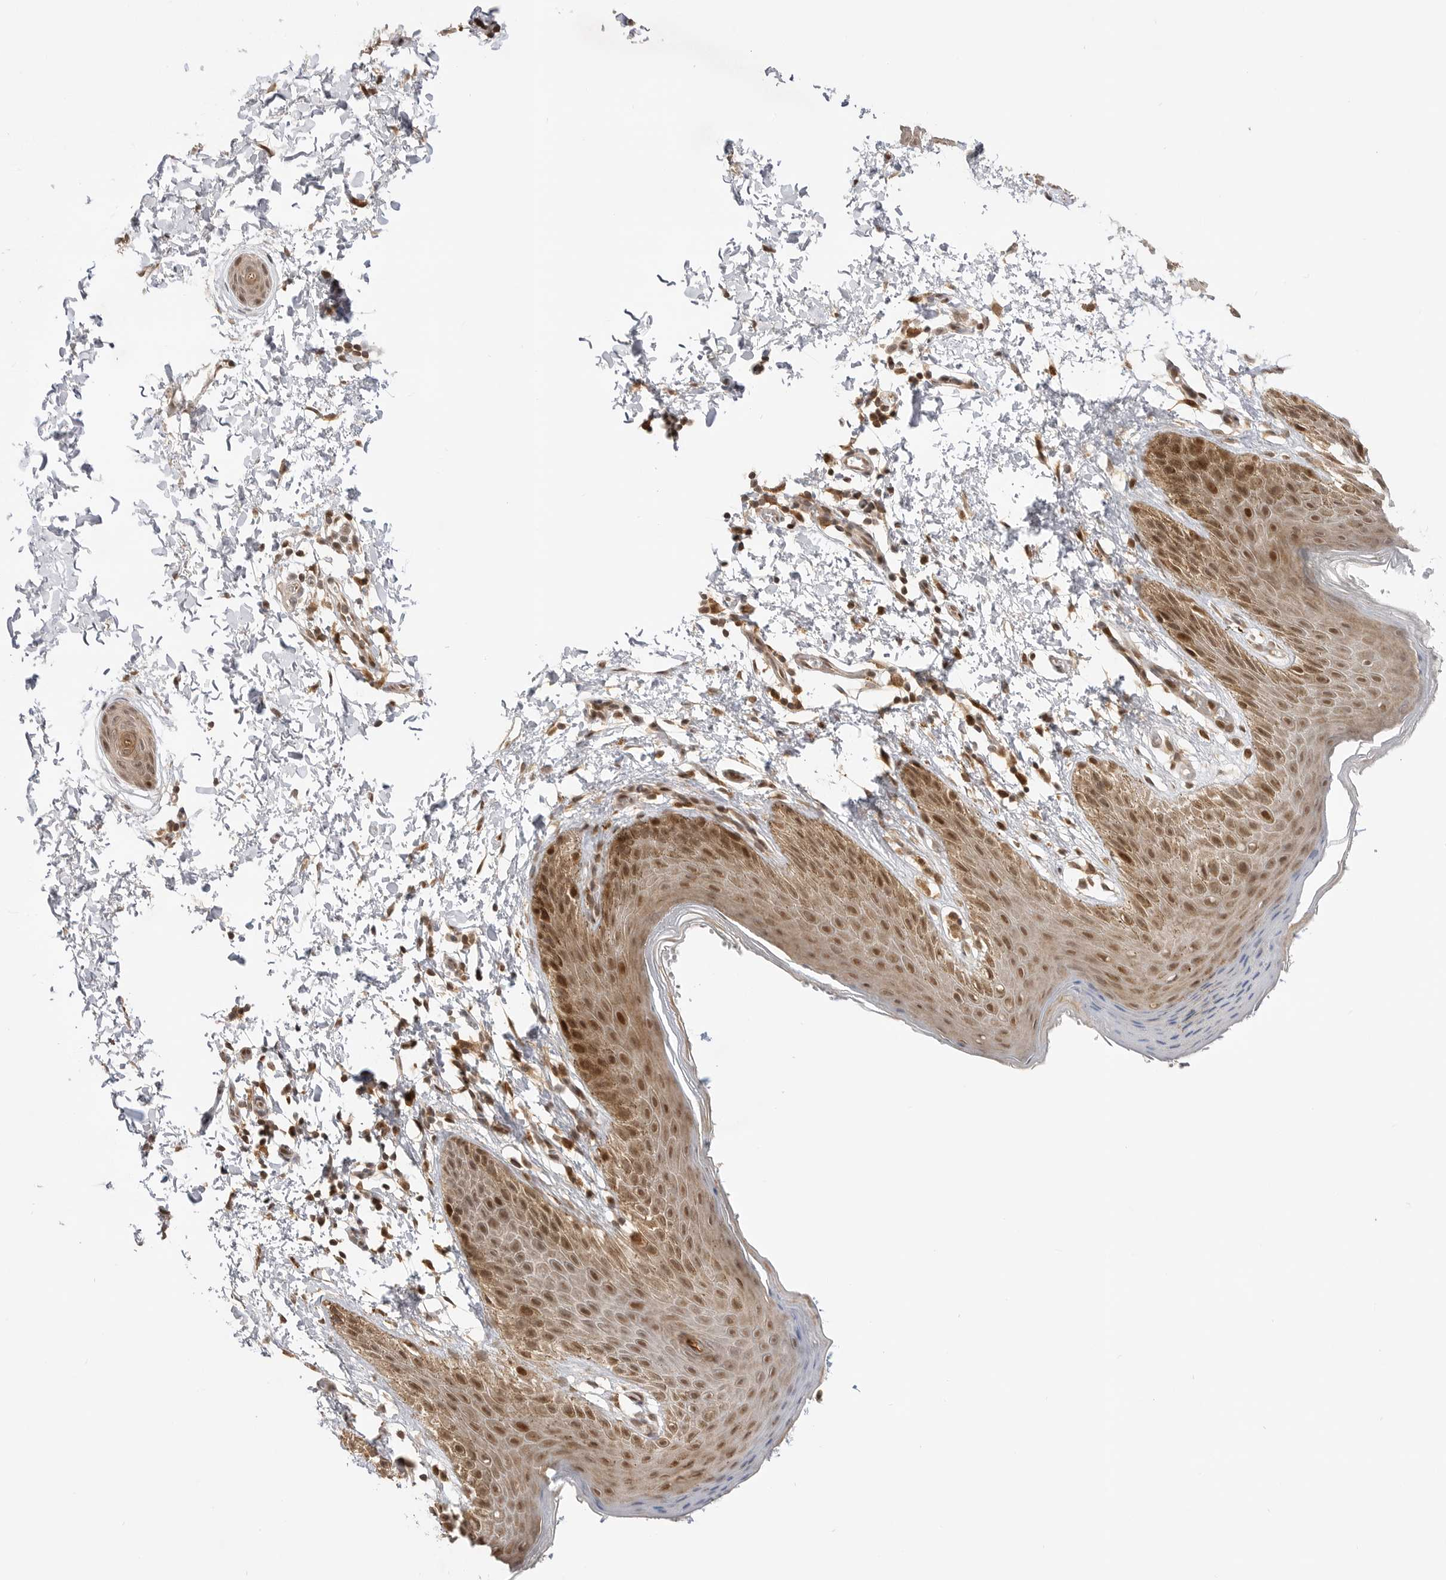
{"staining": {"intensity": "moderate", "quantity": ">75%", "location": "cytoplasmic/membranous,nuclear"}, "tissue": "skin", "cell_type": "Epidermal cells", "image_type": "normal", "snomed": [{"axis": "morphology", "description": "Normal tissue, NOS"}, {"axis": "topography", "description": "Anal"}, {"axis": "topography", "description": "Peripheral nerve tissue"}], "caption": "Moderate cytoplasmic/membranous,nuclear protein positivity is appreciated in about >75% of epidermal cells in skin. (brown staining indicates protein expression, while blue staining denotes nuclei).", "gene": "ALKAL1", "patient": {"sex": "male", "age": 44}}